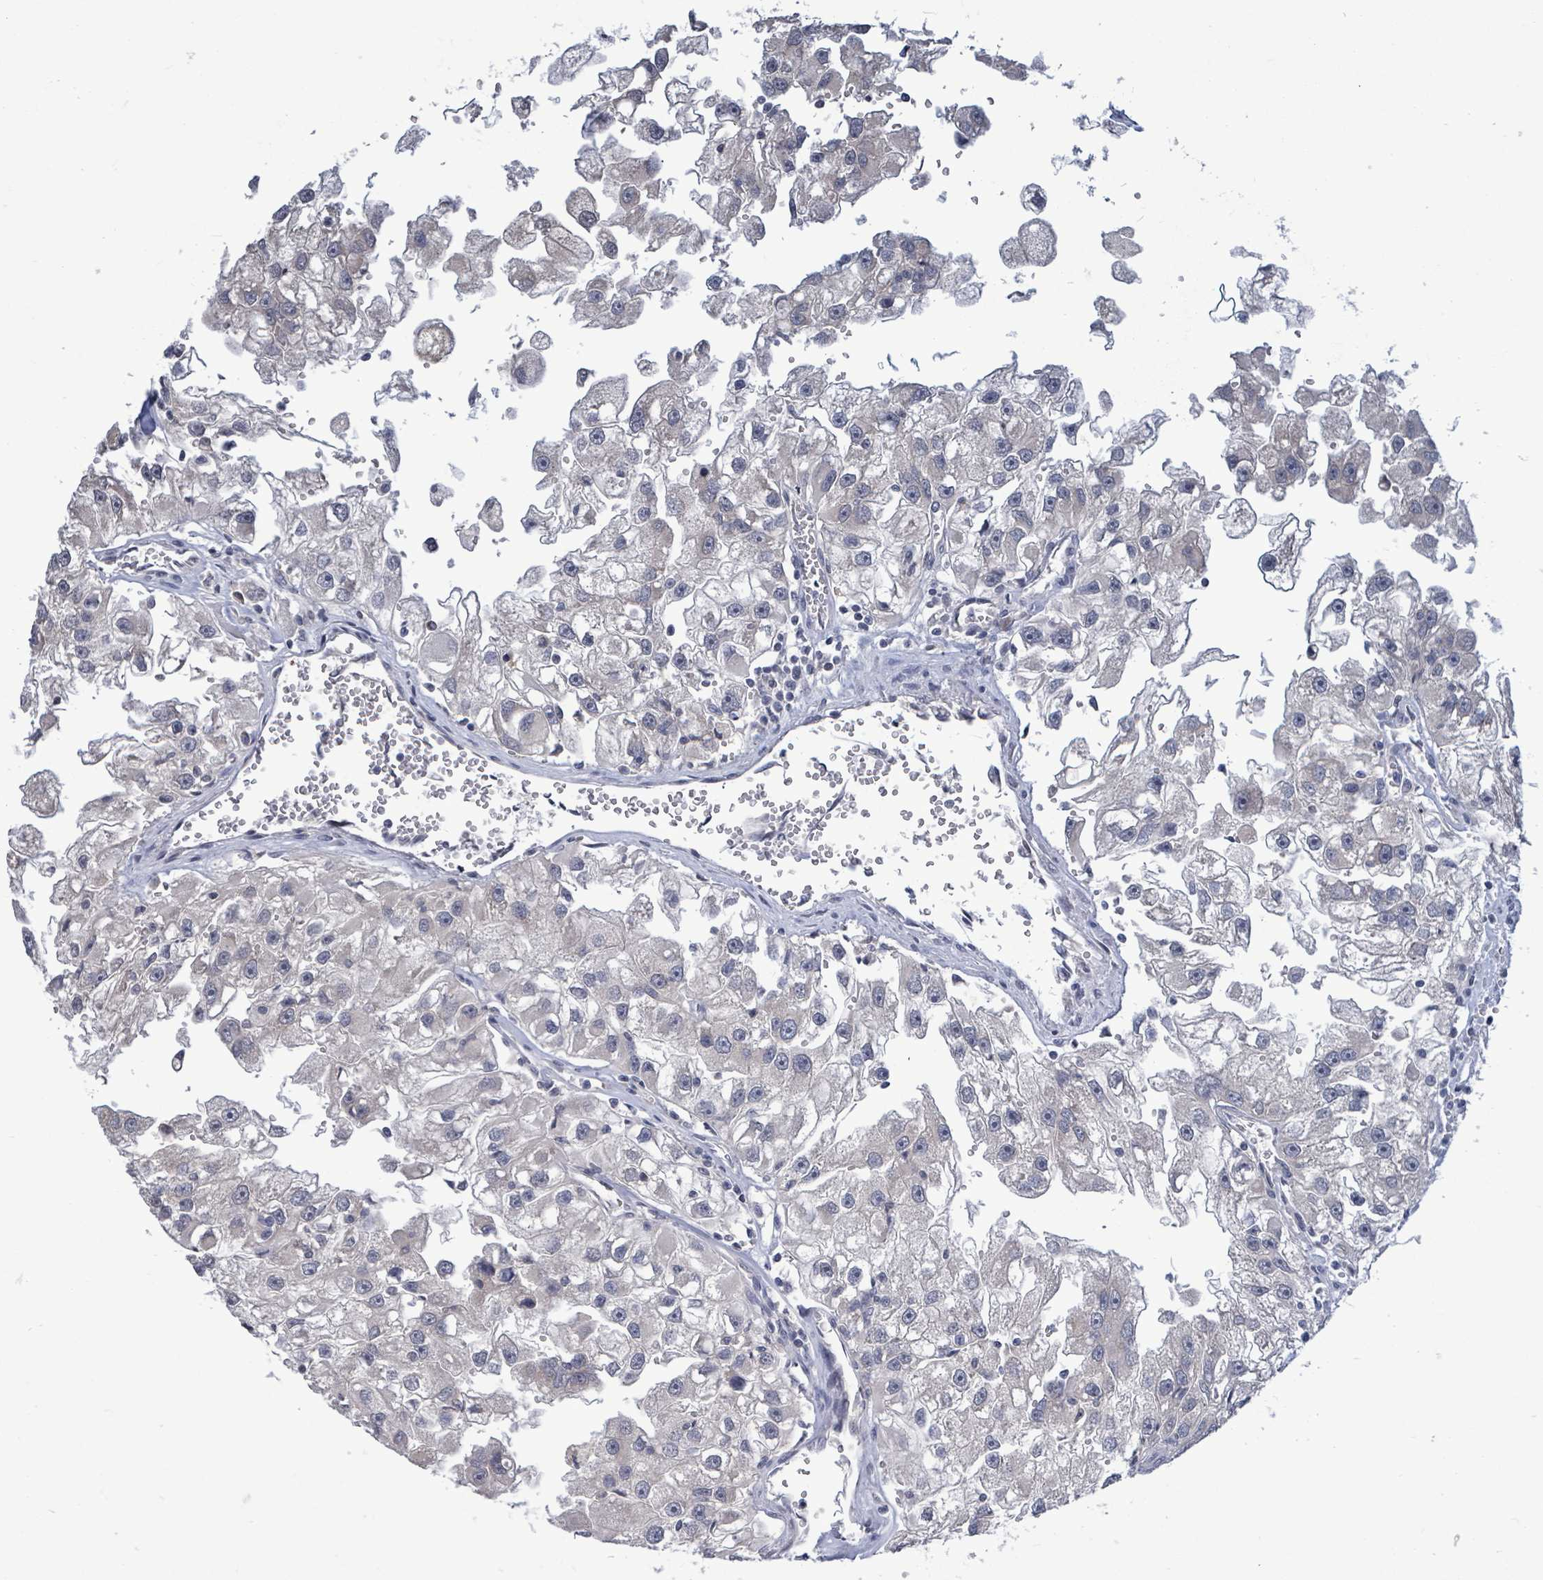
{"staining": {"intensity": "negative", "quantity": "none", "location": "none"}, "tissue": "renal cancer", "cell_type": "Tumor cells", "image_type": "cancer", "snomed": [{"axis": "morphology", "description": "Adenocarcinoma, NOS"}, {"axis": "topography", "description": "Kidney"}], "caption": "This is an immunohistochemistry histopathology image of human adenocarcinoma (renal). There is no positivity in tumor cells.", "gene": "COQ10B", "patient": {"sex": "male", "age": 63}}